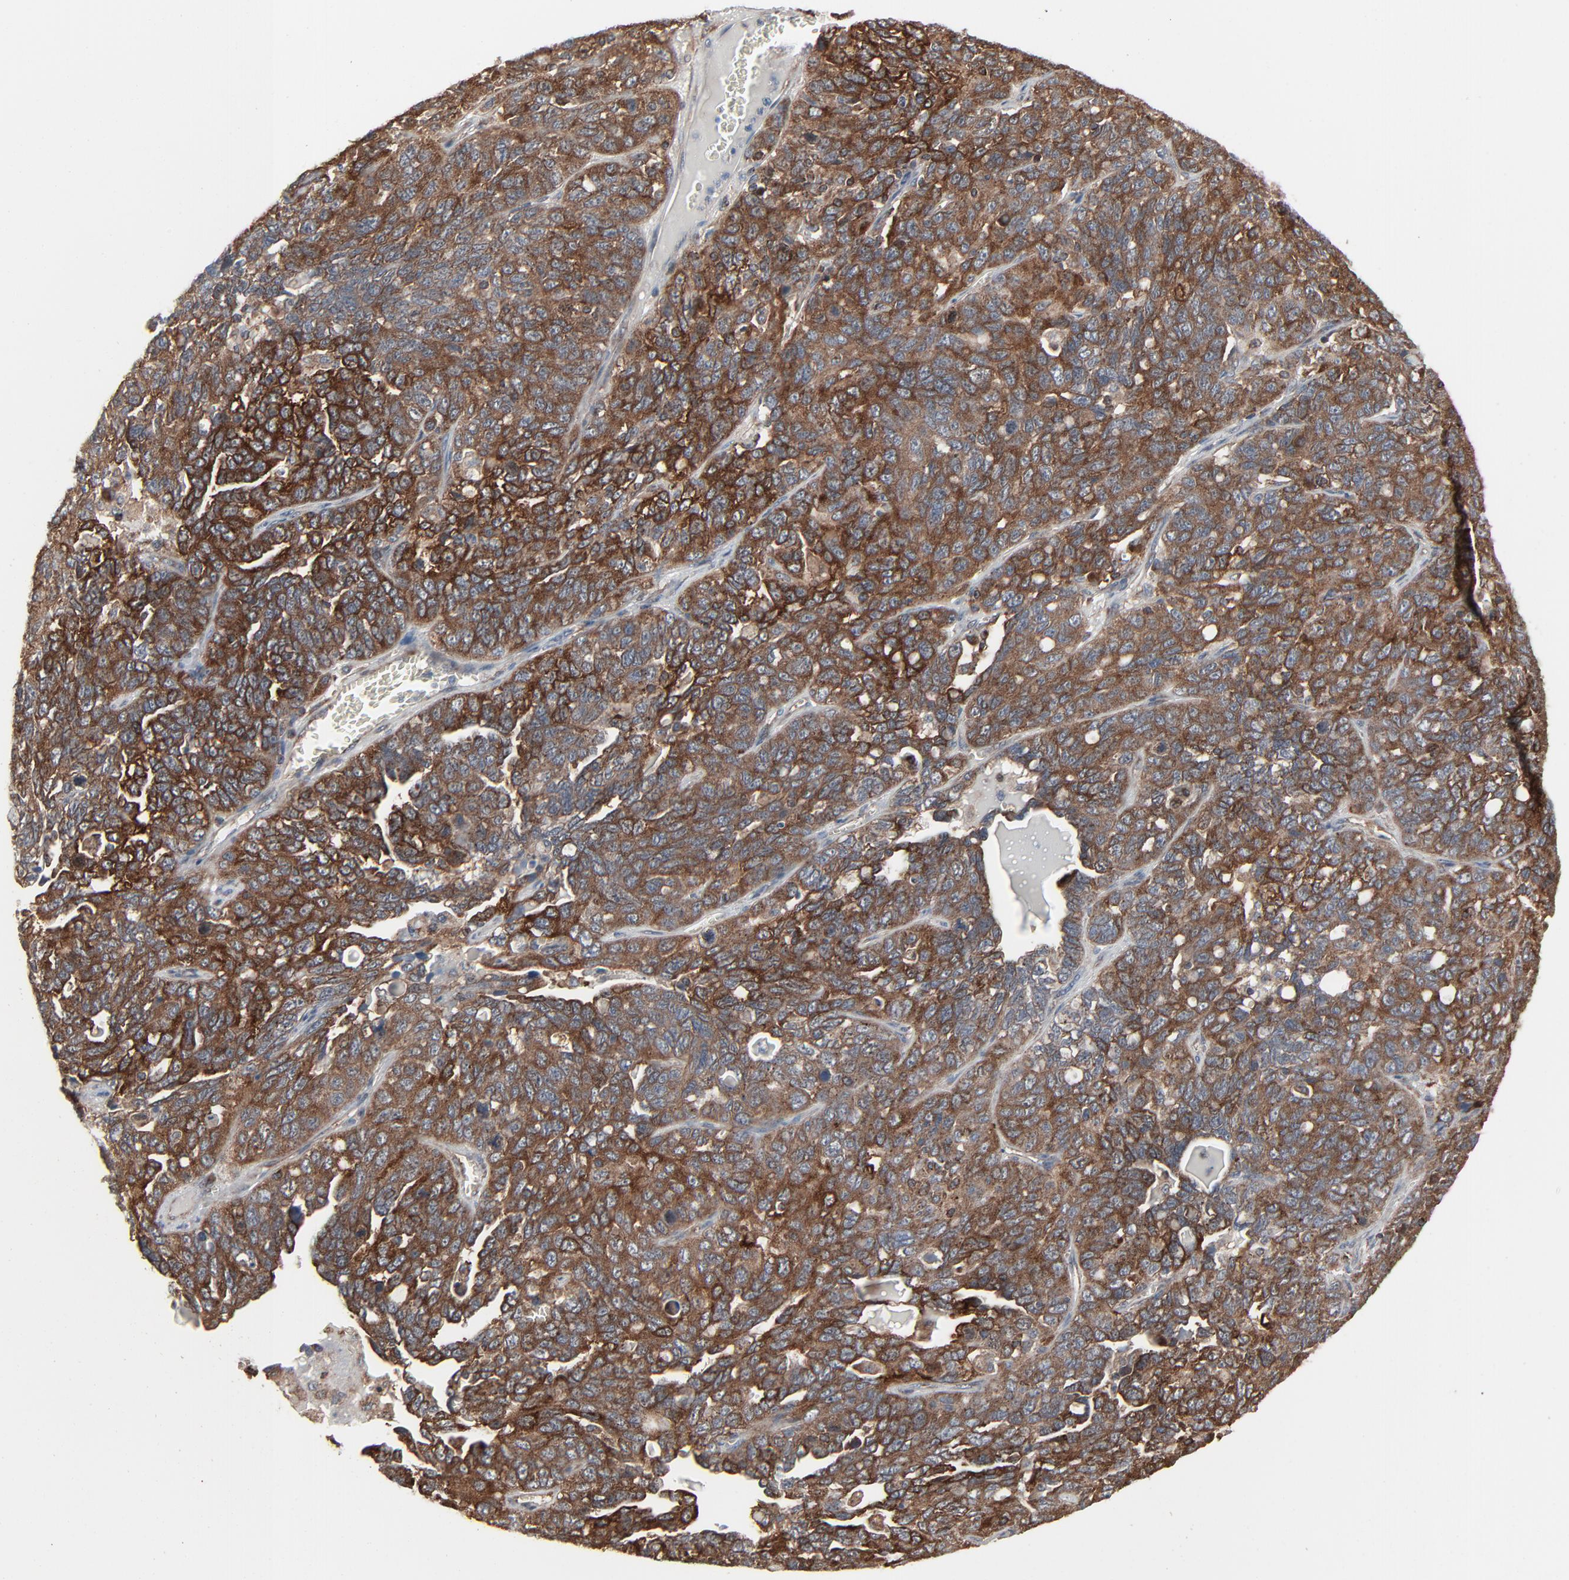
{"staining": {"intensity": "strong", "quantity": ">75%", "location": "cytoplasmic/membranous"}, "tissue": "ovarian cancer", "cell_type": "Tumor cells", "image_type": "cancer", "snomed": [{"axis": "morphology", "description": "Cystadenocarcinoma, serous, NOS"}, {"axis": "topography", "description": "Ovary"}], "caption": "IHC (DAB (3,3'-diaminobenzidine)) staining of ovarian serous cystadenocarcinoma reveals strong cytoplasmic/membranous protein expression in about >75% of tumor cells. The staining was performed using DAB to visualize the protein expression in brown, while the nuclei were stained in blue with hematoxylin (Magnification: 20x).", "gene": "OPTN", "patient": {"sex": "female", "age": 71}}